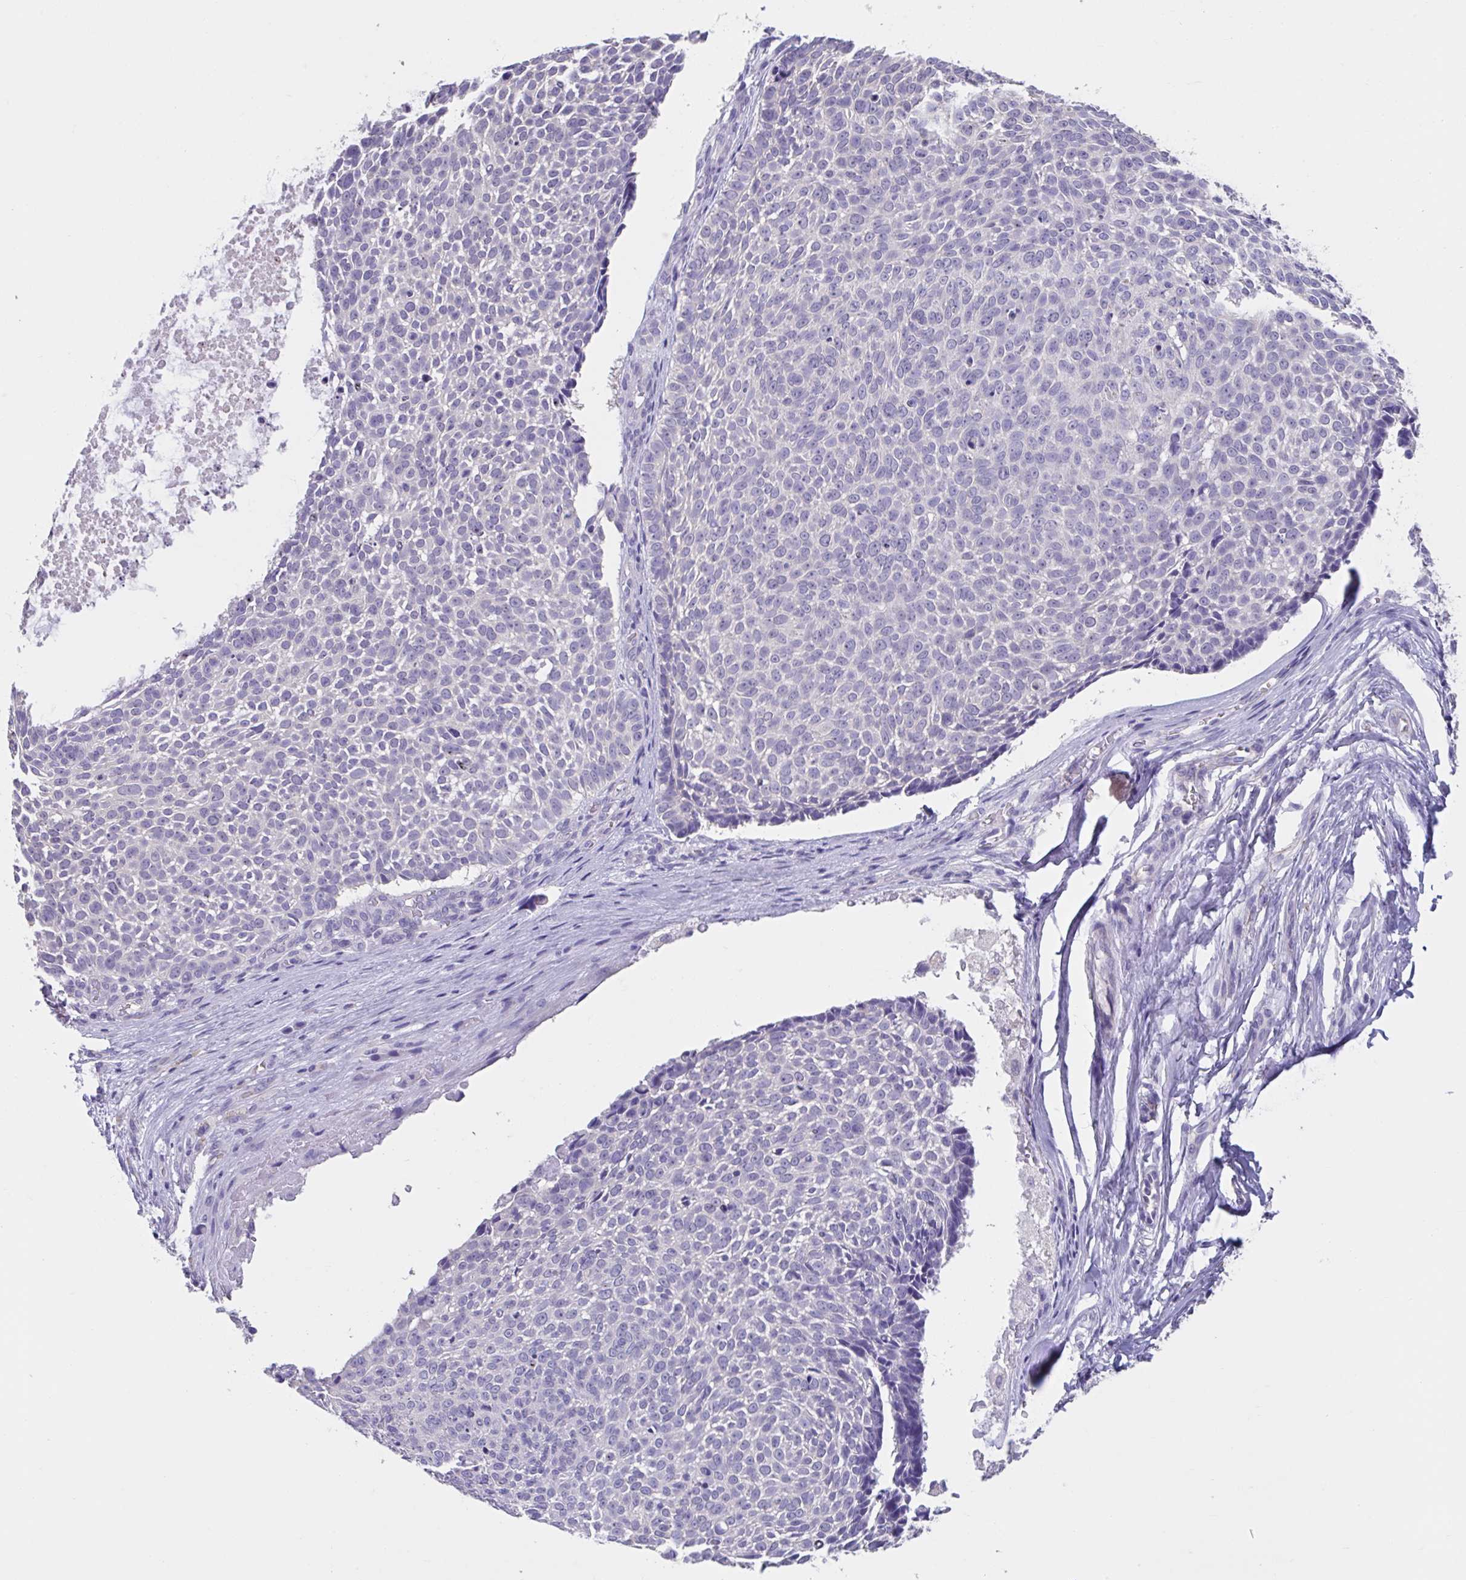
{"staining": {"intensity": "negative", "quantity": "none", "location": "none"}, "tissue": "skin cancer", "cell_type": "Tumor cells", "image_type": "cancer", "snomed": [{"axis": "morphology", "description": "Basal cell carcinoma"}, {"axis": "topography", "description": "Skin"}, {"axis": "topography", "description": "Skin of face"}, {"axis": "topography", "description": "Skin of nose"}], "caption": "DAB (3,3'-diaminobenzidine) immunohistochemical staining of skin cancer (basal cell carcinoma) demonstrates no significant expression in tumor cells. Nuclei are stained in blue.", "gene": "GPR162", "patient": {"sex": "female", "age": 86}}